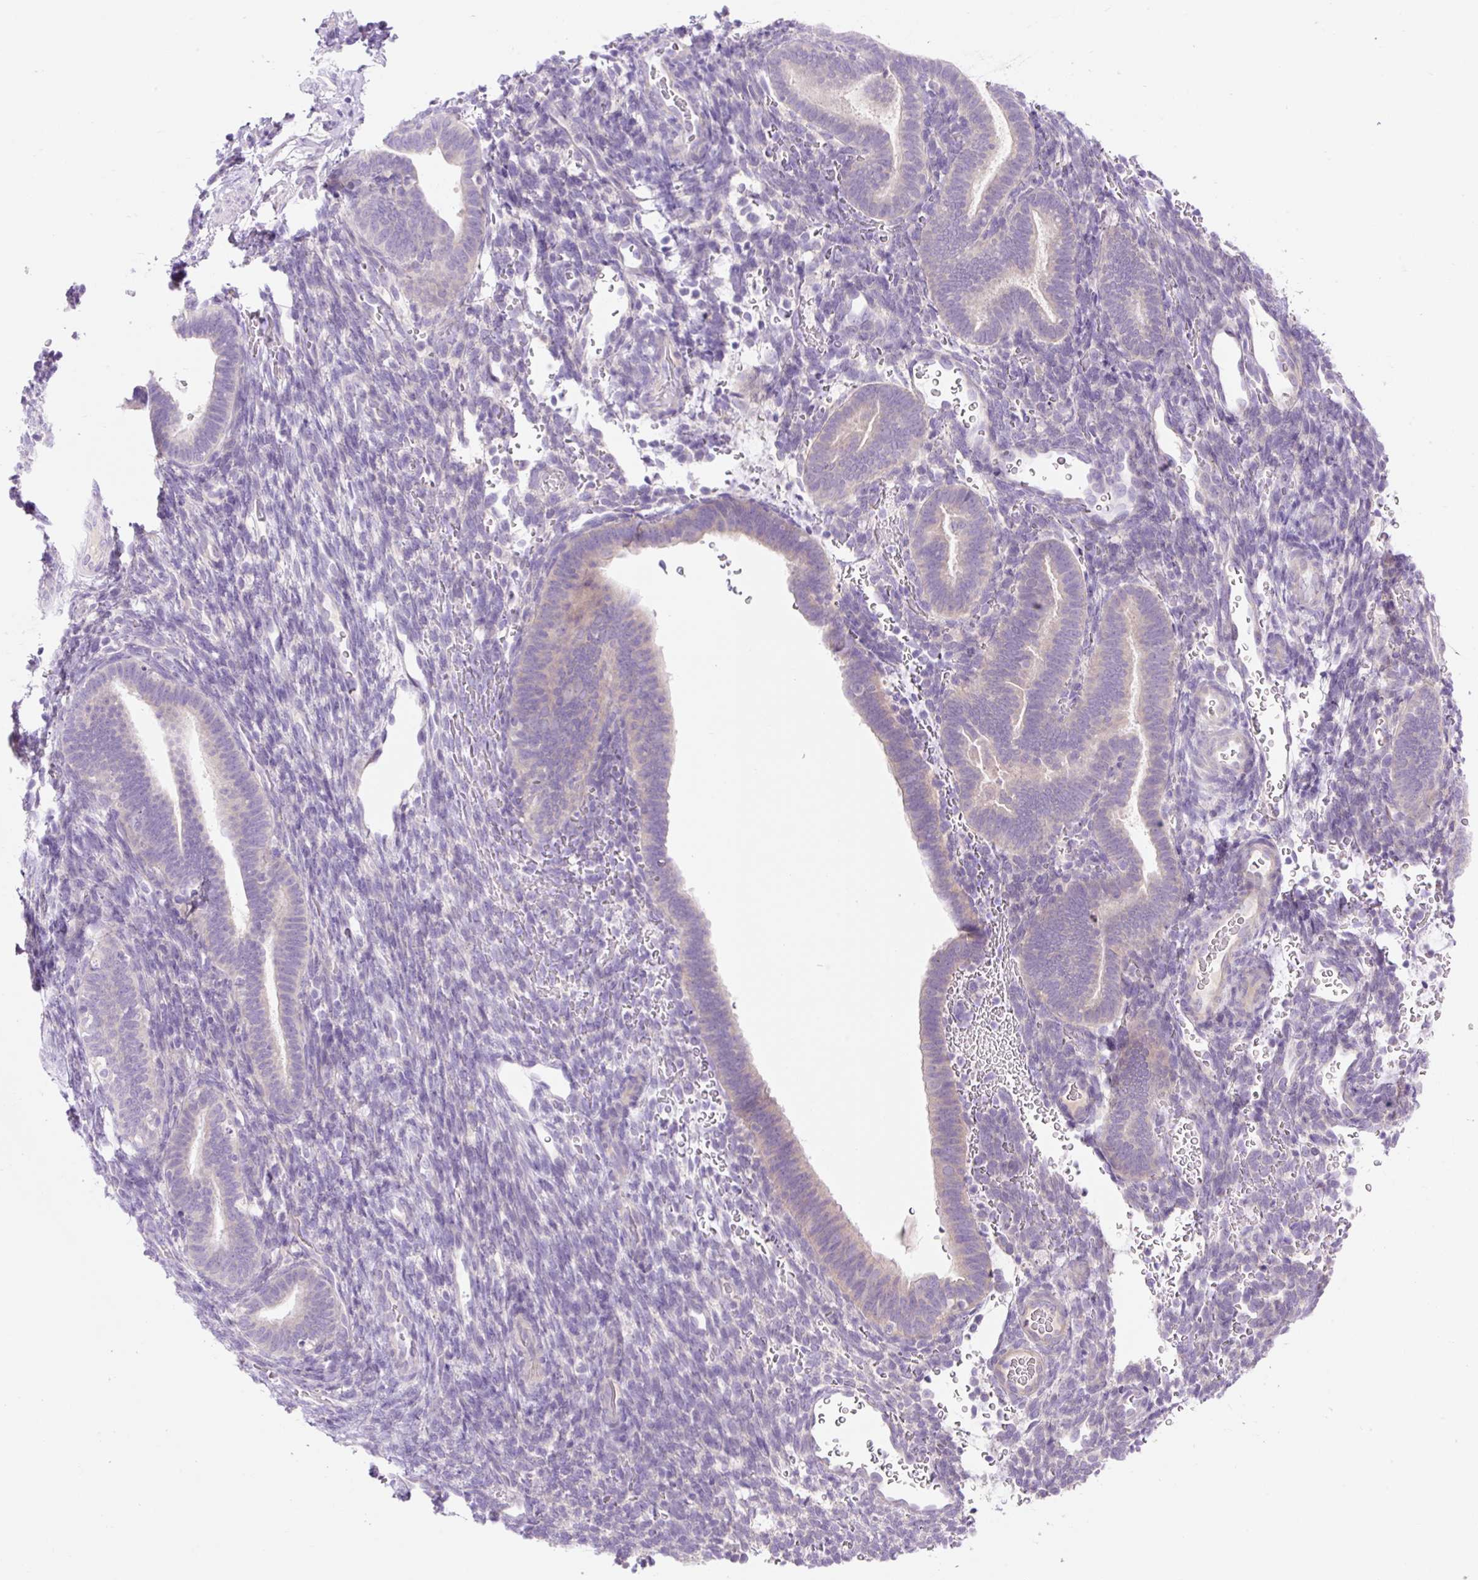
{"staining": {"intensity": "negative", "quantity": "none", "location": "none"}, "tissue": "endometrium", "cell_type": "Cells in endometrial stroma", "image_type": "normal", "snomed": [{"axis": "morphology", "description": "Normal tissue, NOS"}, {"axis": "topography", "description": "Endometrium"}], "caption": "IHC micrograph of normal endometrium: endometrium stained with DAB shows no significant protein expression in cells in endometrial stroma. The staining is performed using DAB (3,3'-diaminobenzidine) brown chromogen with nuclei counter-stained in using hematoxylin.", "gene": "CELF6", "patient": {"sex": "female", "age": 34}}